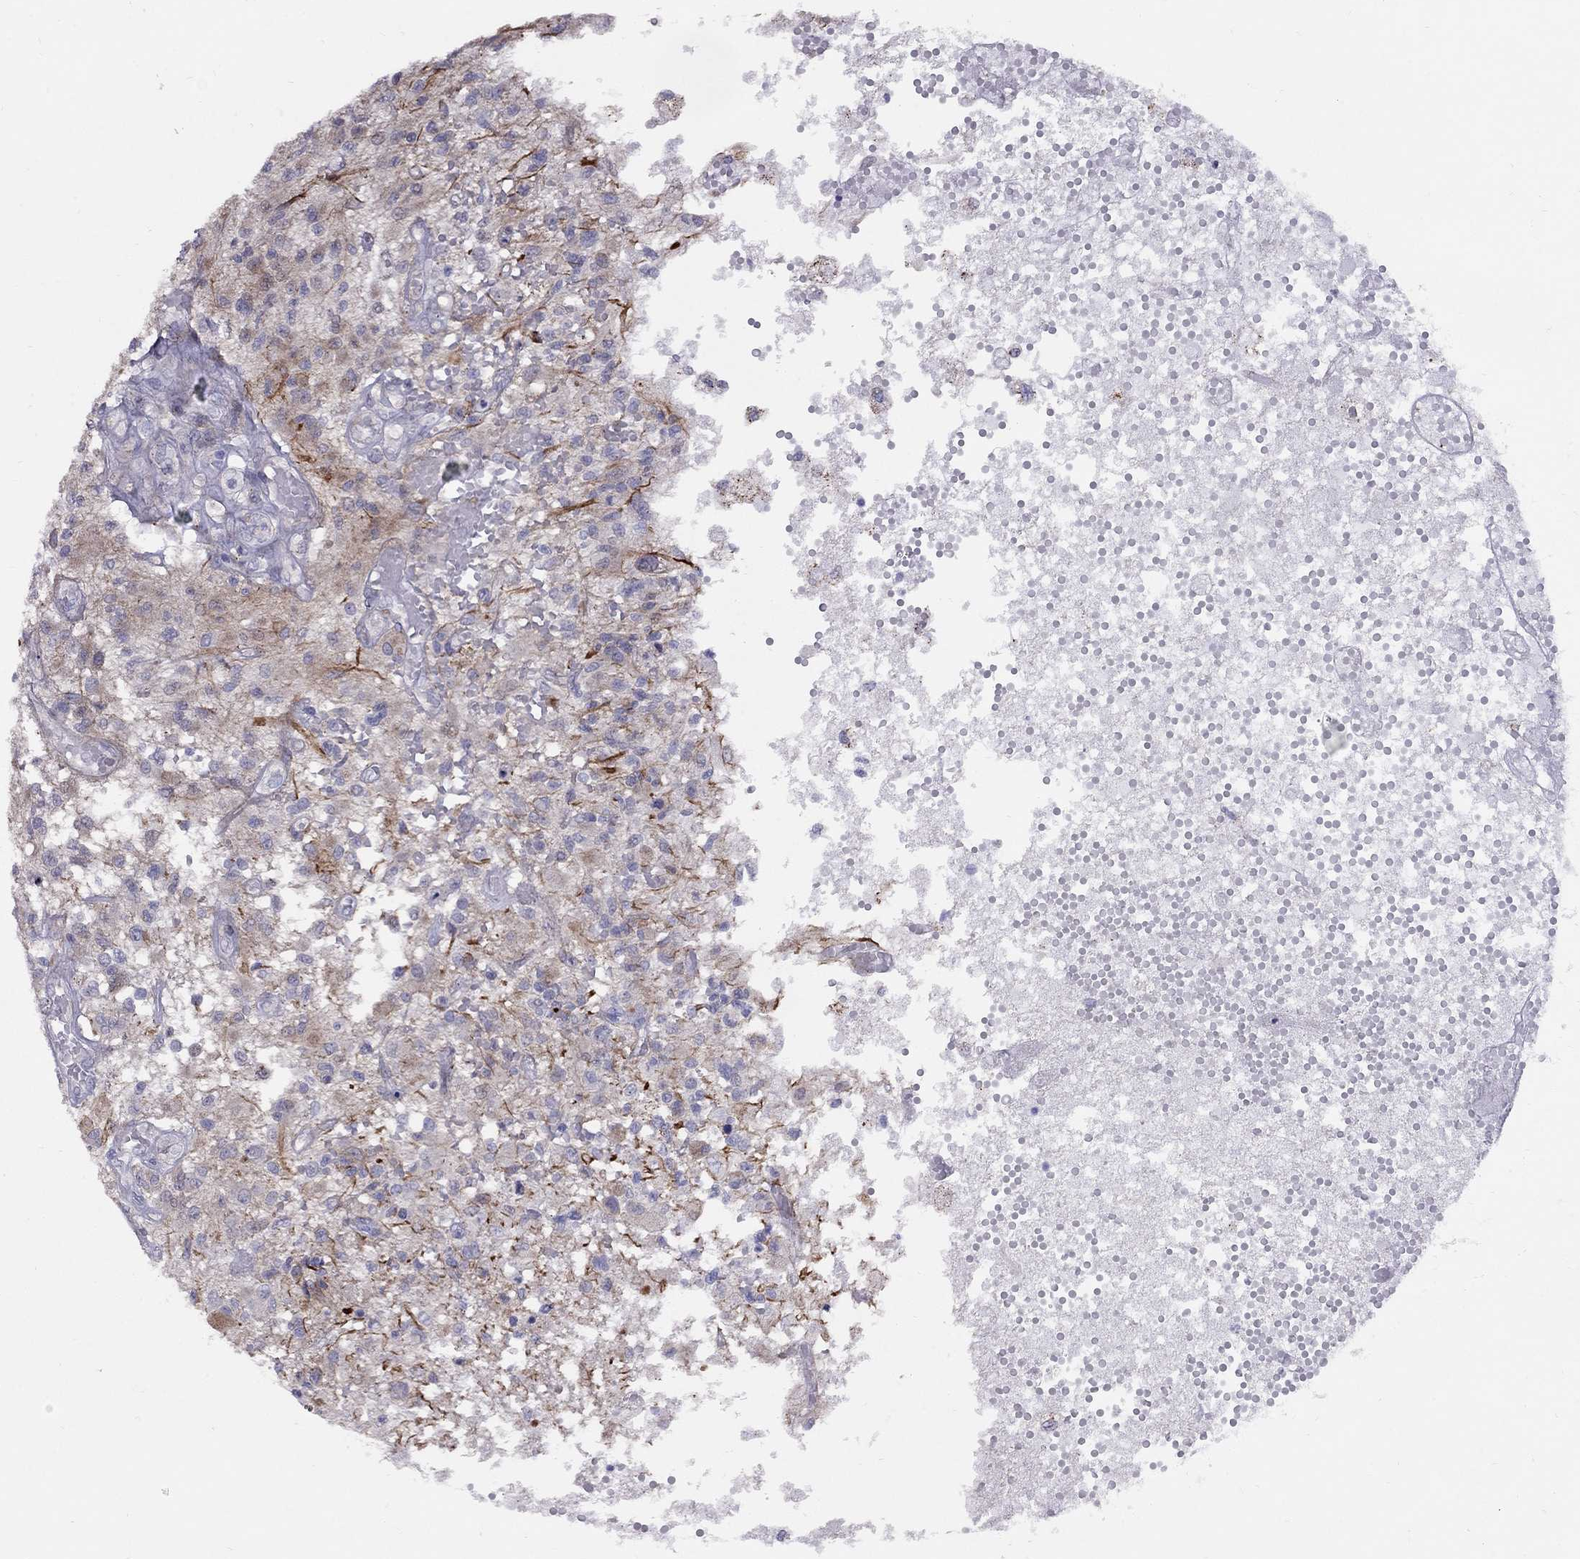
{"staining": {"intensity": "negative", "quantity": "none", "location": "none"}, "tissue": "glioma", "cell_type": "Tumor cells", "image_type": "cancer", "snomed": [{"axis": "morphology", "description": "Glioma, malignant, High grade"}, {"axis": "topography", "description": "Brain"}], "caption": "Tumor cells are negative for protein expression in human malignant glioma (high-grade). (Brightfield microscopy of DAB (3,3'-diaminobenzidine) IHC at high magnification).", "gene": "MAGEB4", "patient": {"sex": "female", "age": 63}}